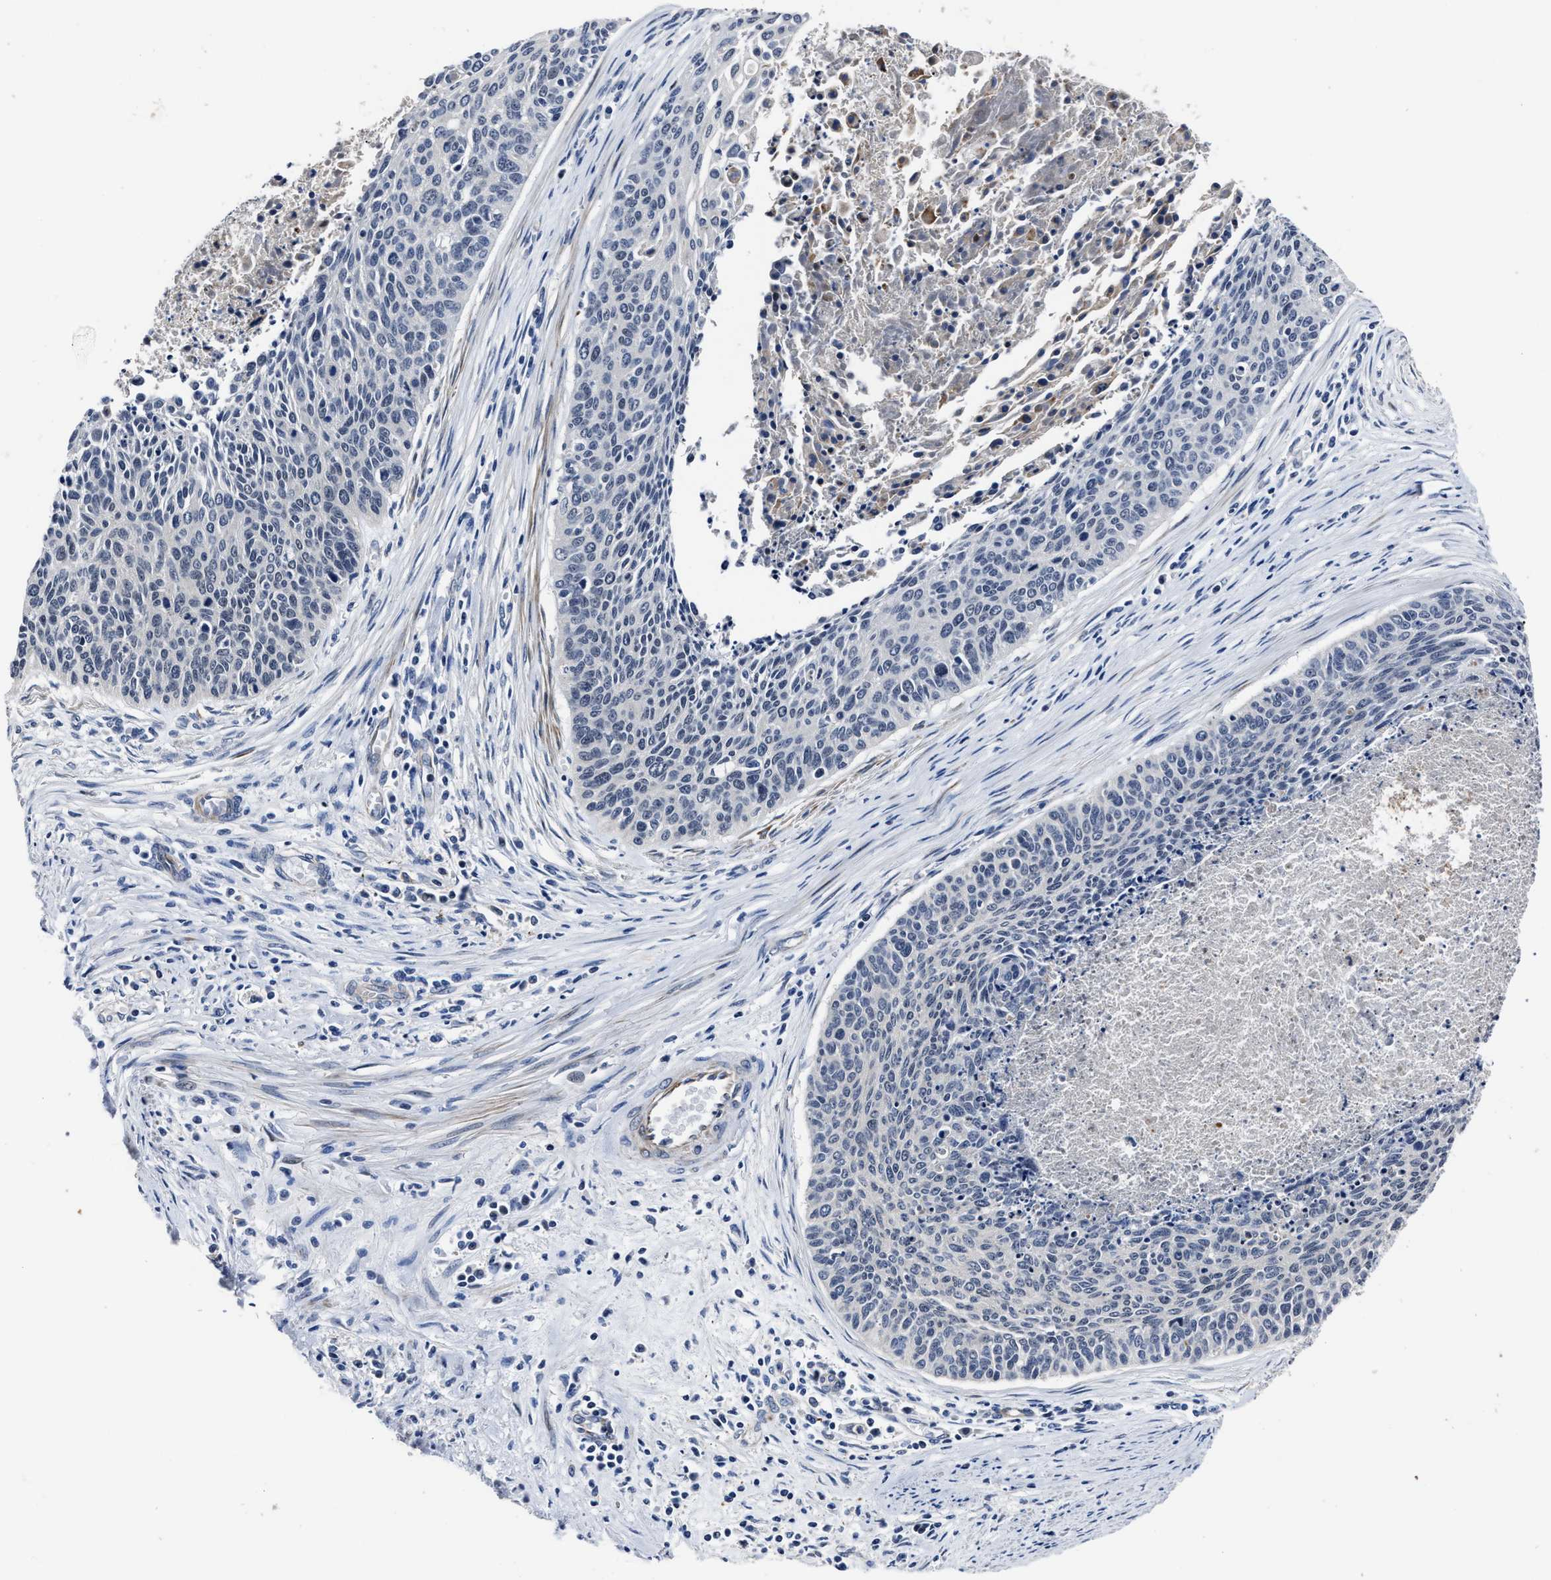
{"staining": {"intensity": "negative", "quantity": "none", "location": "none"}, "tissue": "cervical cancer", "cell_type": "Tumor cells", "image_type": "cancer", "snomed": [{"axis": "morphology", "description": "Squamous cell carcinoma, NOS"}, {"axis": "topography", "description": "Cervix"}], "caption": "A micrograph of human squamous cell carcinoma (cervical) is negative for staining in tumor cells.", "gene": "RSBN1L", "patient": {"sex": "female", "age": 55}}